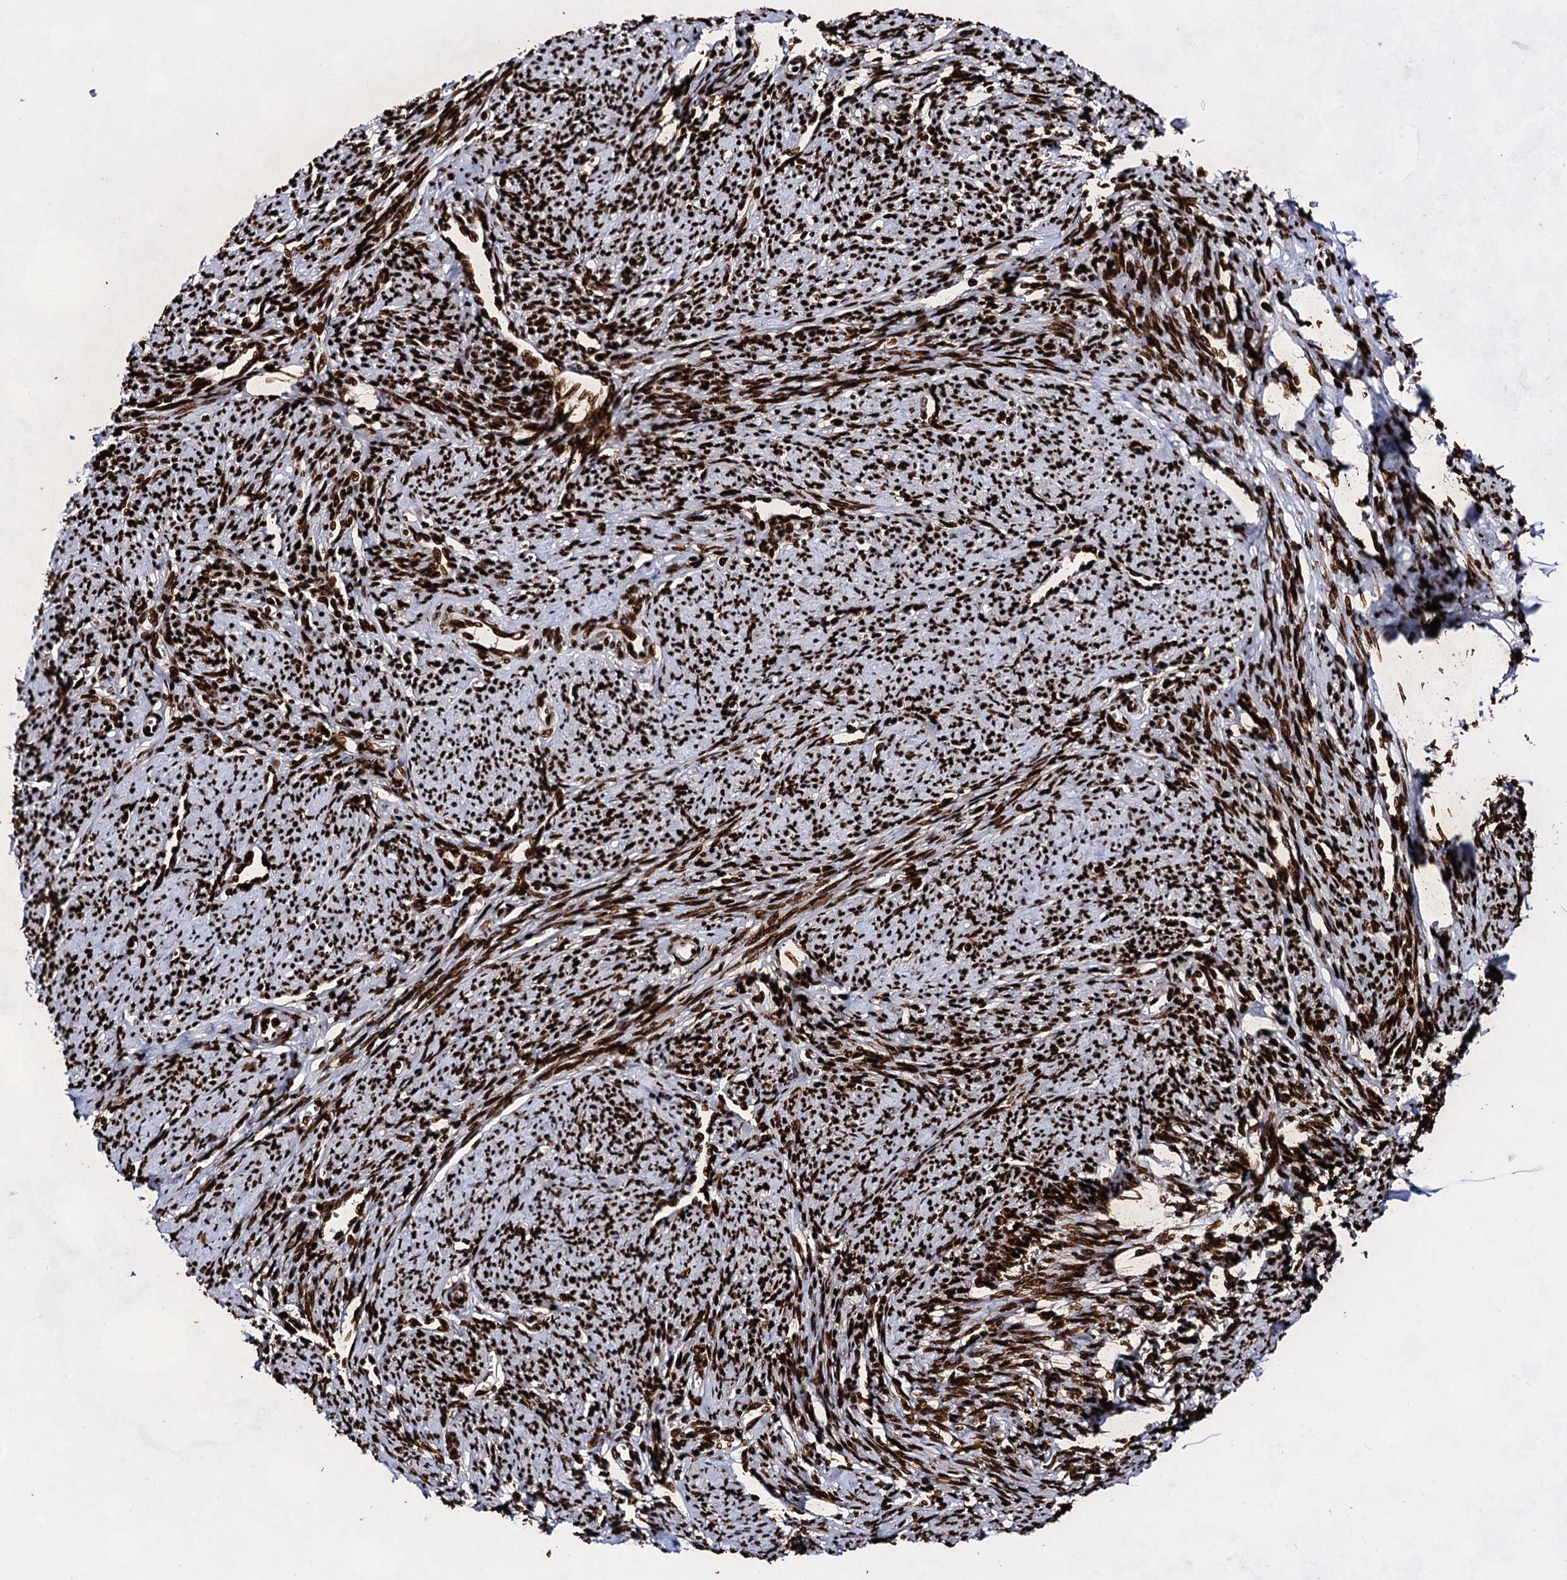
{"staining": {"intensity": "strong", "quantity": ">75%", "location": "nuclear"}, "tissue": "smooth muscle", "cell_type": "Smooth muscle cells", "image_type": "normal", "snomed": [{"axis": "morphology", "description": "Normal tissue, NOS"}, {"axis": "topography", "description": "Smooth muscle"}, {"axis": "topography", "description": "Uterus"}], "caption": "Brown immunohistochemical staining in benign human smooth muscle reveals strong nuclear staining in approximately >75% of smooth muscle cells. (brown staining indicates protein expression, while blue staining denotes nuclei).", "gene": "HMGB2", "patient": {"sex": "female", "age": 59}}